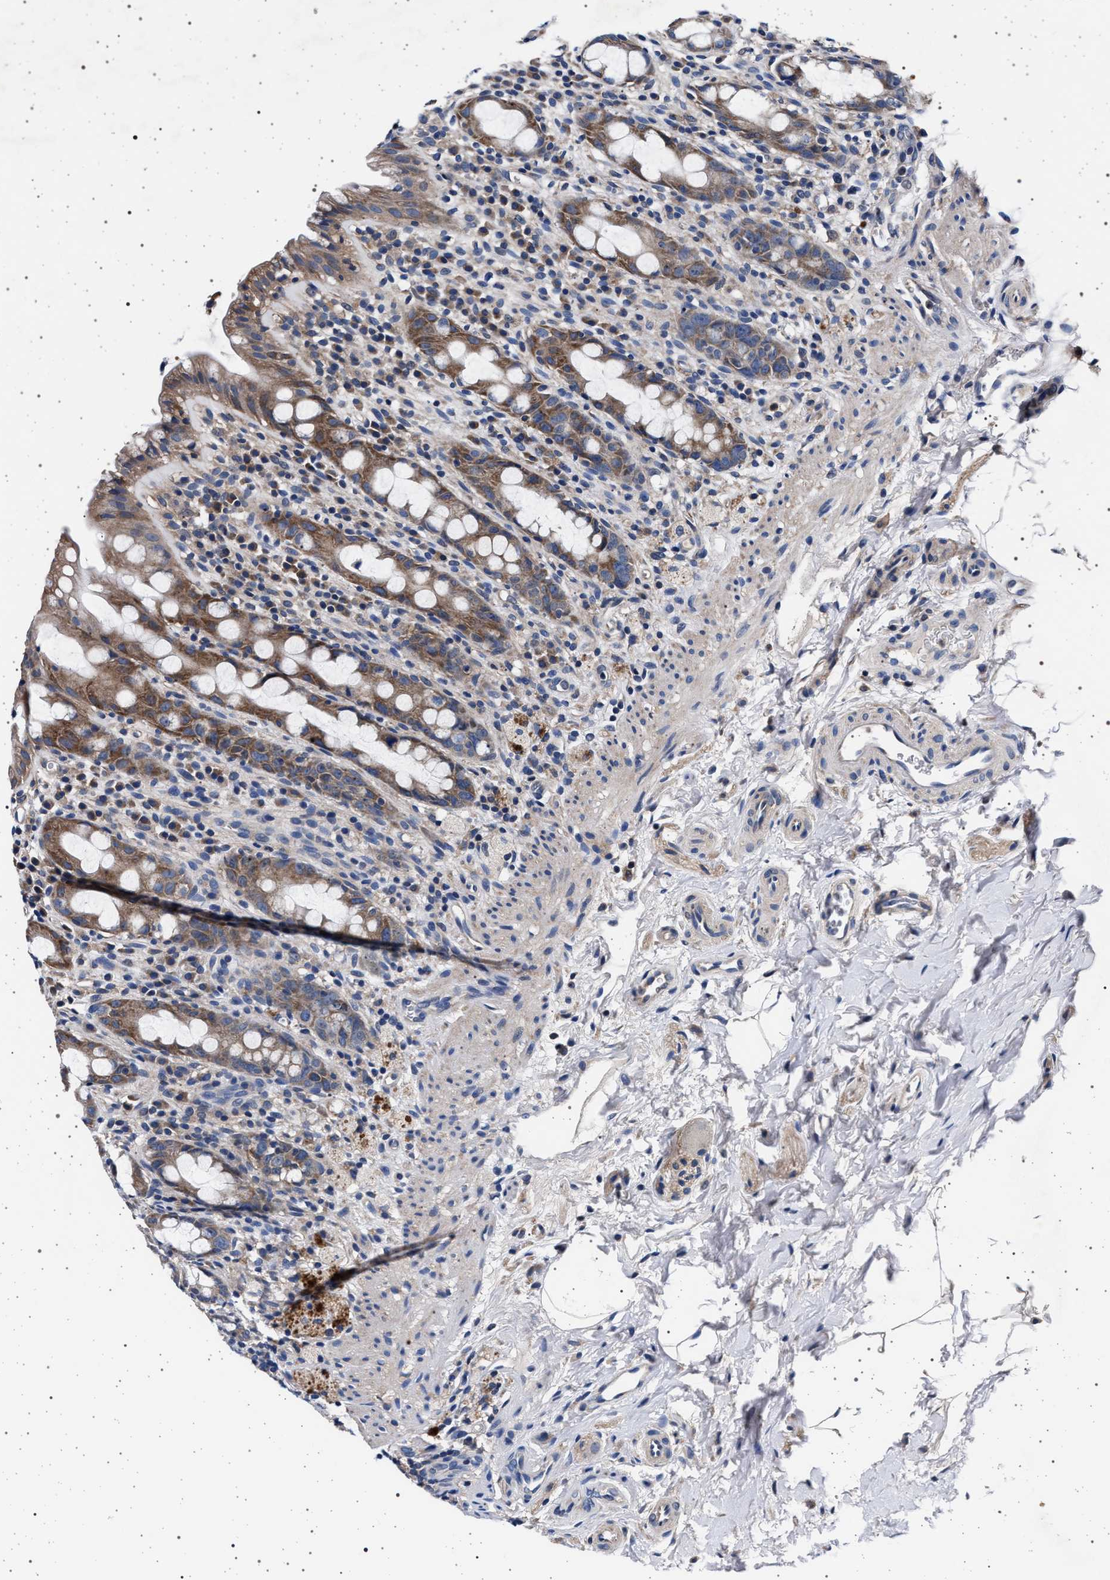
{"staining": {"intensity": "moderate", "quantity": ">75%", "location": "cytoplasmic/membranous"}, "tissue": "rectum", "cell_type": "Glandular cells", "image_type": "normal", "snomed": [{"axis": "morphology", "description": "Normal tissue, NOS"}, {"axis": "topography", "description": "Rectum"}], "caption": "Immunohistochemical staining of normal rectum exhibits >75% levels of moderate cytoplasmic/membranous protein positivity in about >75% of glandular cells.", "gene": "MAP3K2", "patient": {"sex": "male", "age": 44}}